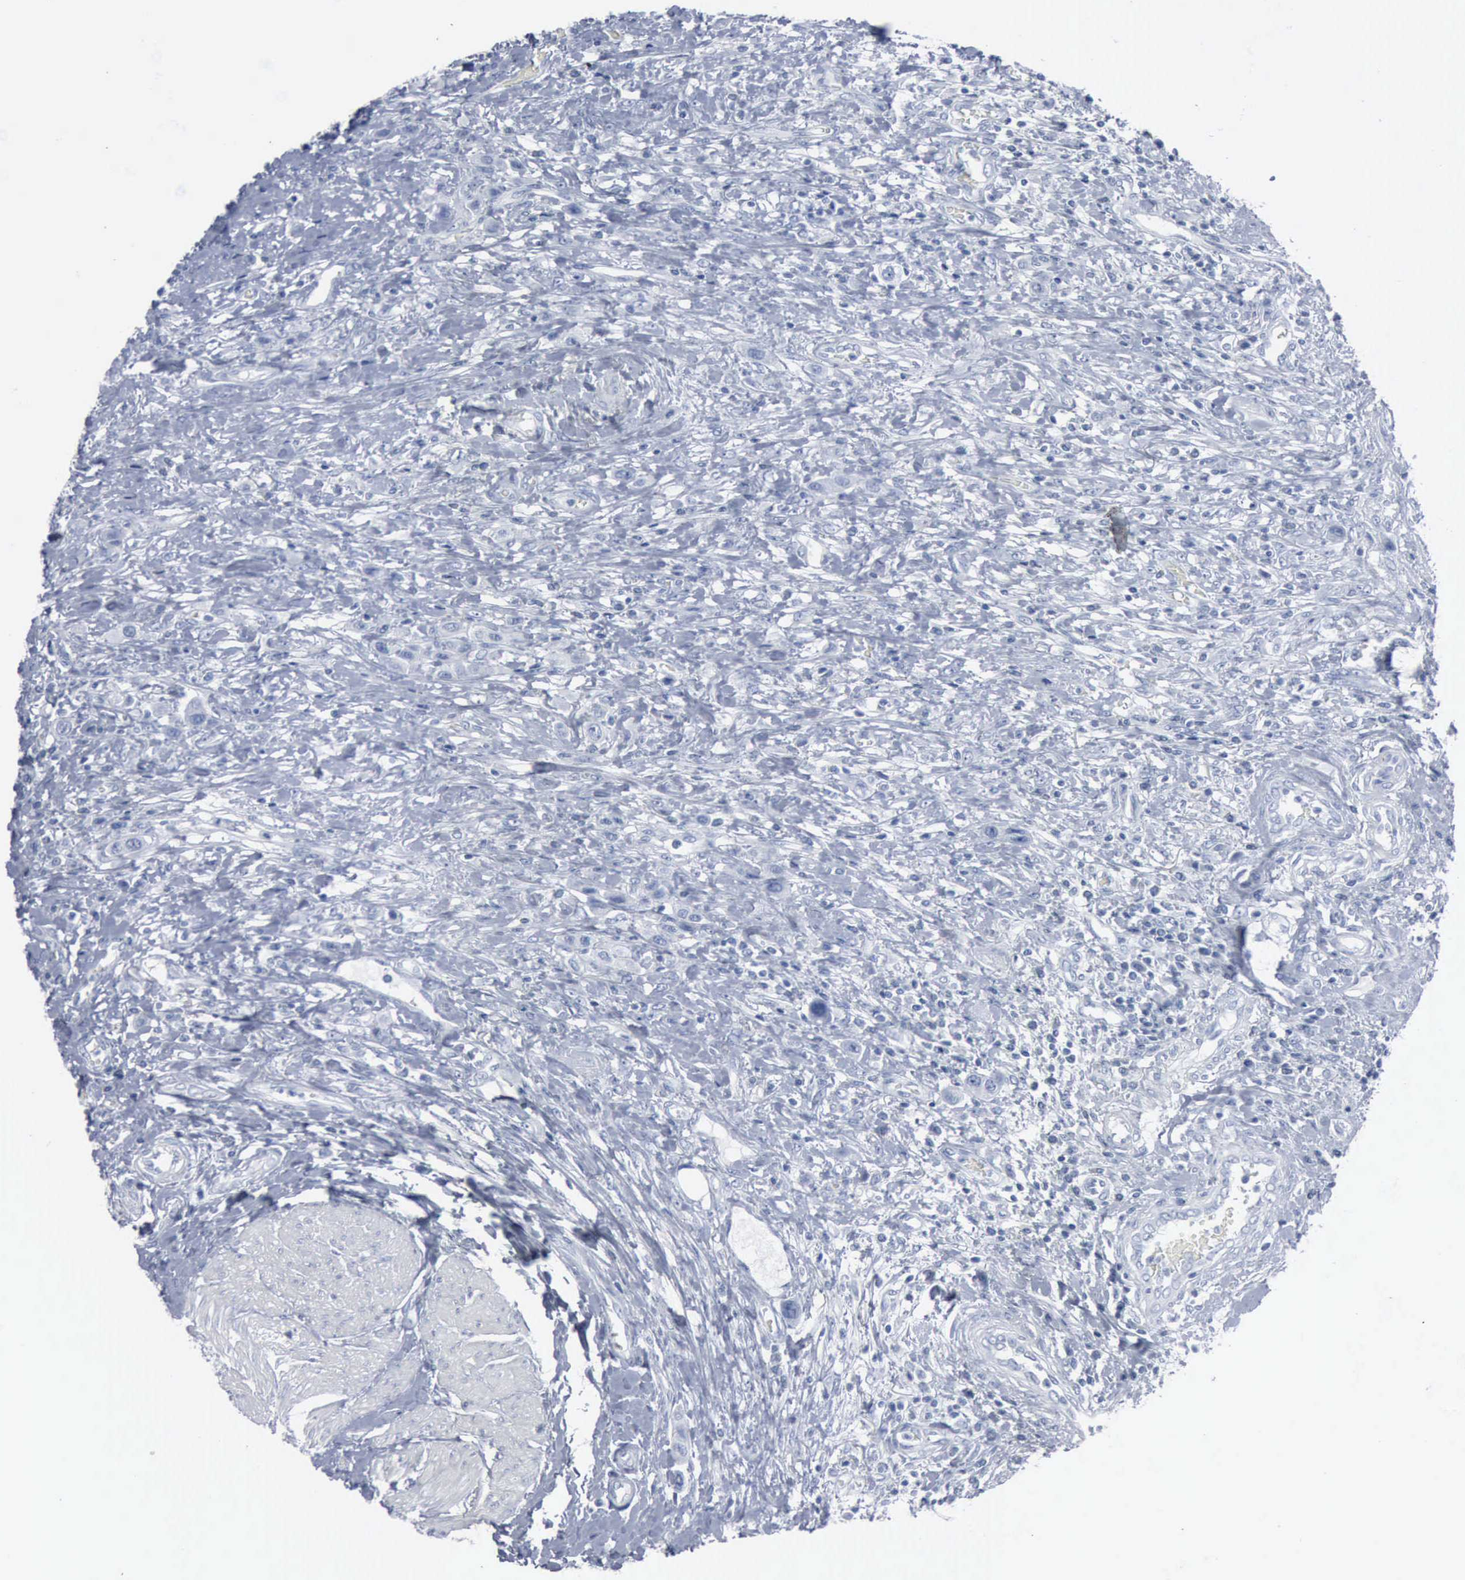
{"staining": {"intensity": "negative", "quantity": "none", "location": "none"}, "tissue": "urothelial cancer", "cell_type": "Tumor cells", "image_type": "cancer", "snomed": [{"axis": "morphology", "description": "Urothelial carcinoma, High grade"}, {"axis": "topography", "description": "Urinary bladder"}], "caption": "This is a micrograph of IHC staining of high-grade urothelial carcinoma, which shows no expression in tumor cells.", "gene": "DMD", "patient": {"sex": "male", "age": 50}}